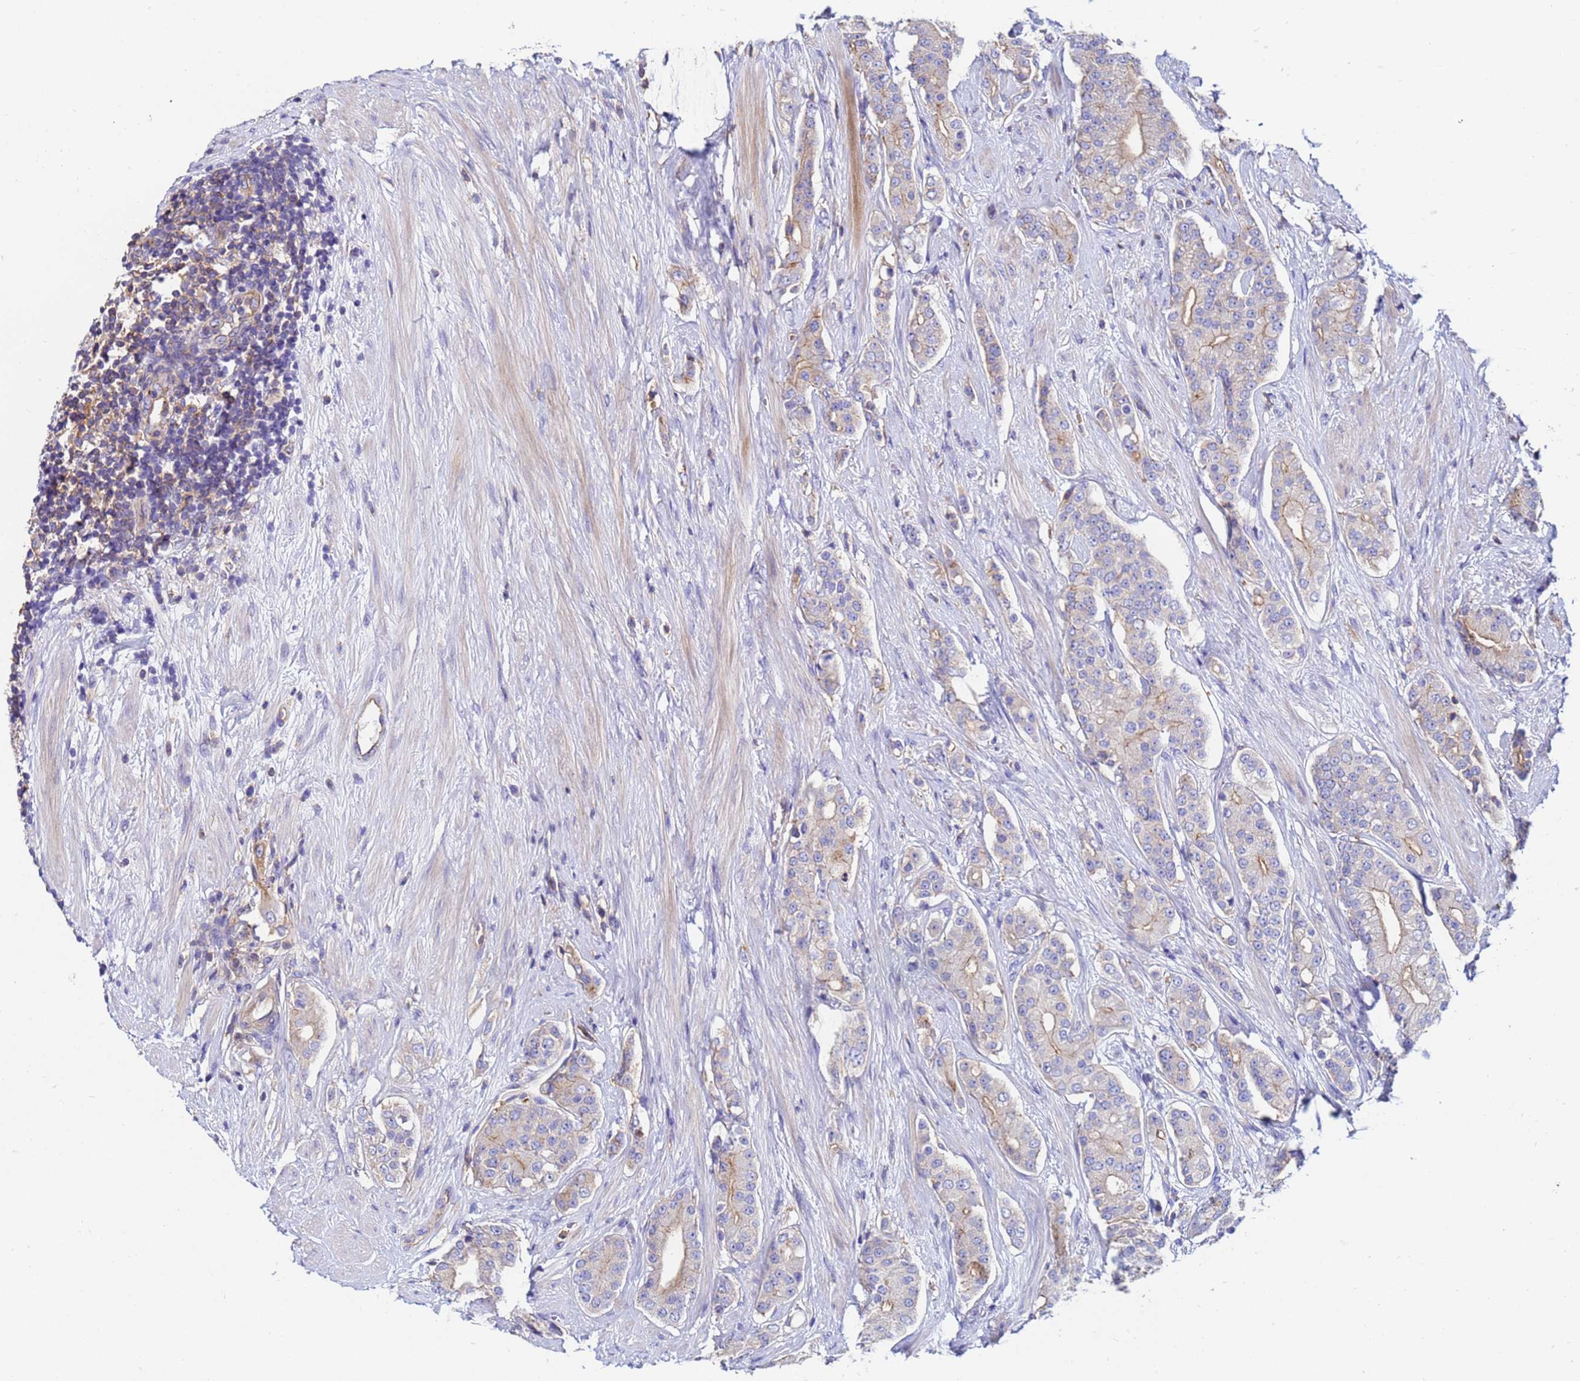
{"staining": {"intensity": "weak", "quantity": "<25%", "location": "cytoplasmic/membranous"}, "tissue": "prostate cancer", "cell_type": "Tumor cells", "image_type": "cancer", "snomed": [{"axis": "morphology", "description": "Adenocarcinoma, High grade"}, {"axis": "topography", "description": "Prostate"}], "caption": "The IHC histopathology image has no significant positivity in tumor cells of prostate cancer tissue.", "gene": "POTEE", "patient": {"sex": "male", "age": 71}}